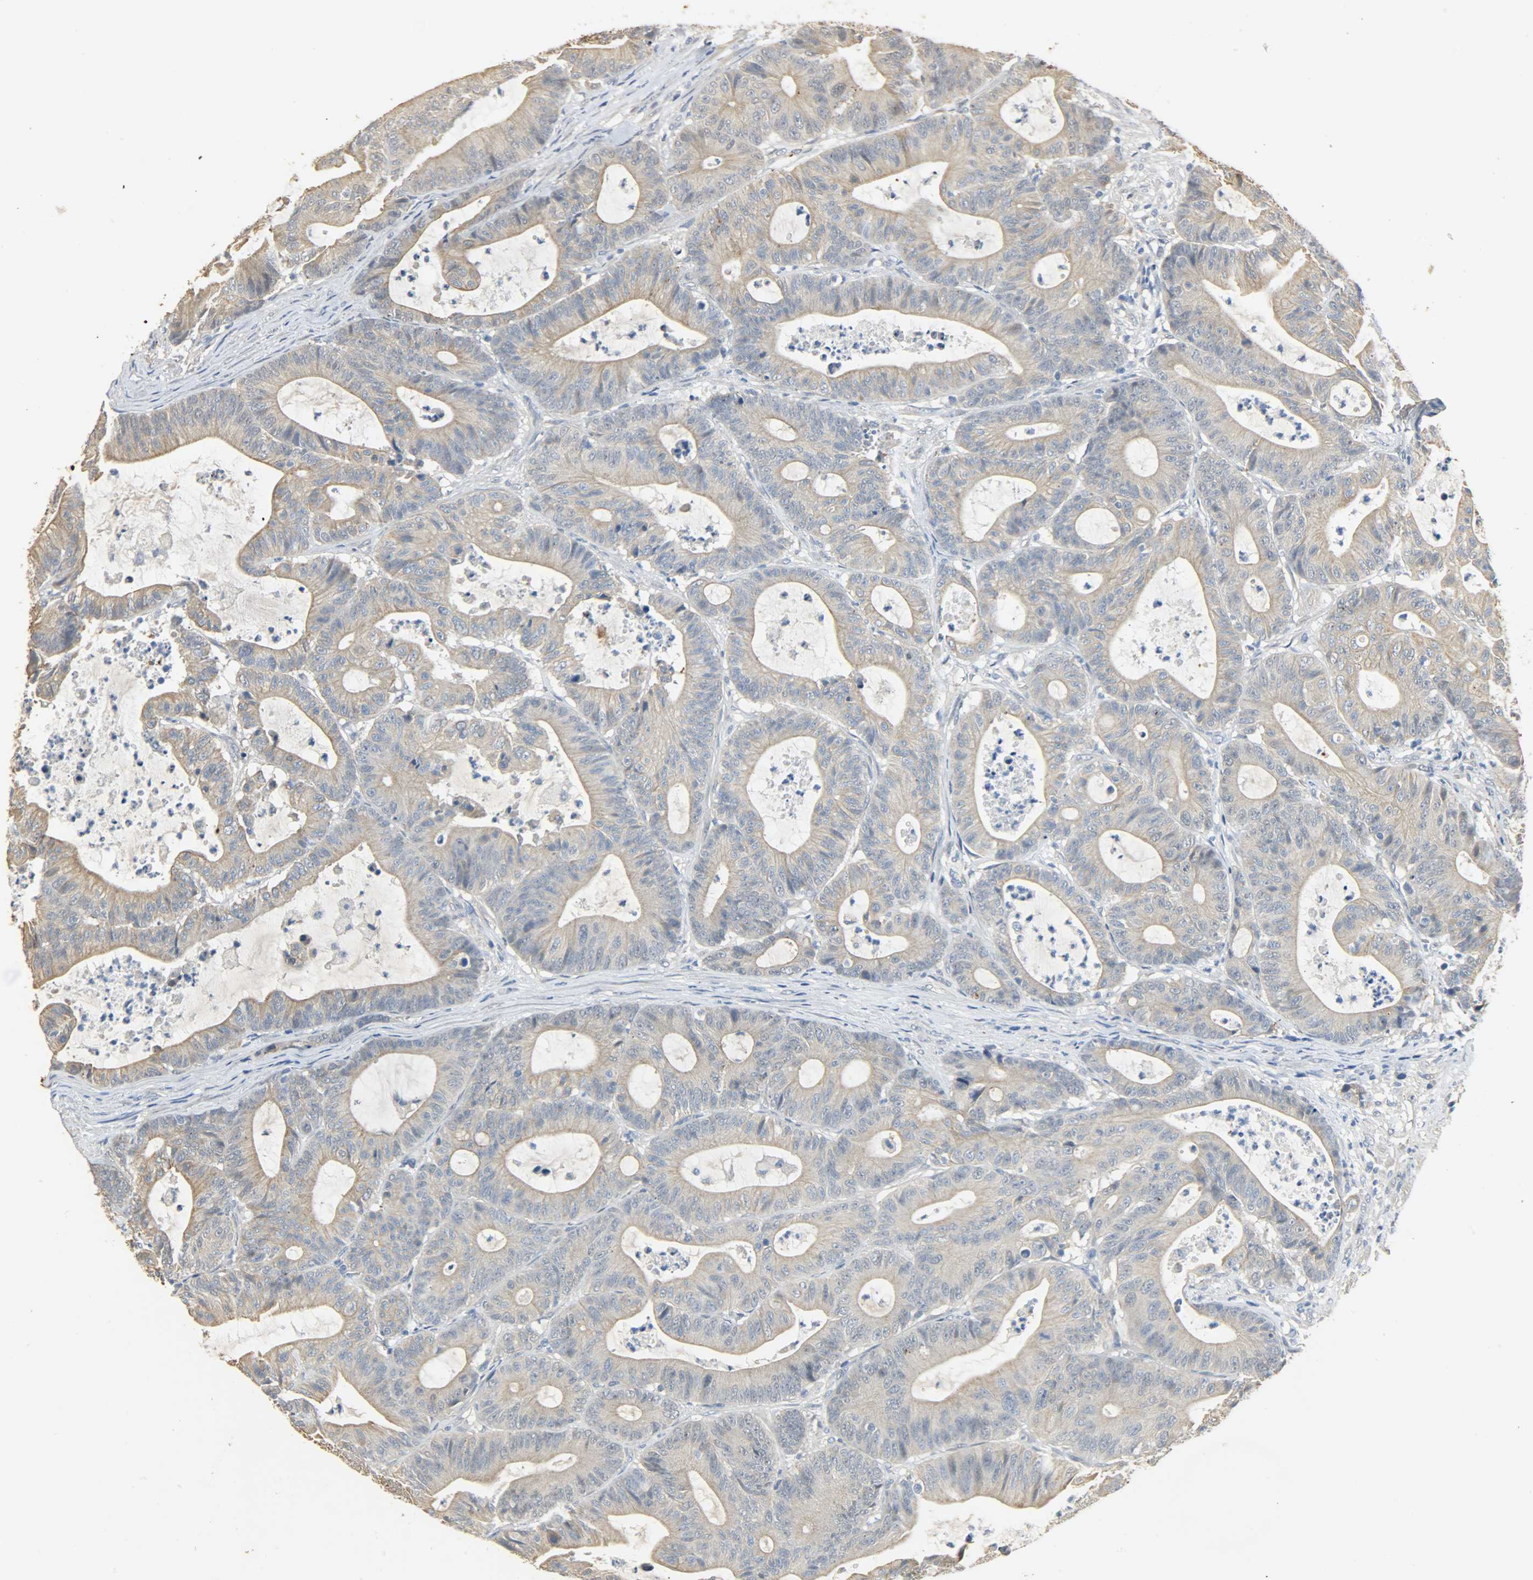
{"staining": {"intensity": "moderate", "quantity": ">75%", "location": "cytoplasmic/membranous"}, "tissue": "colorectal cancer", "cell_type": "Tumor cells", "image_type": "cancer", "snomed": [{"axis": "morphology", "description": "Adenocarcinoma, NOS"}, {"axis": "topography", "description": "Colon"}], "caption": "Moderate cytoplasmic/membranous staining for a protein is seen in about >75% of tumor cells of colorectal adenocarcinoma using immunohistochemistry (IHC).", "gene": "USP13", "patient": {"sex": "female", "age": 84}}